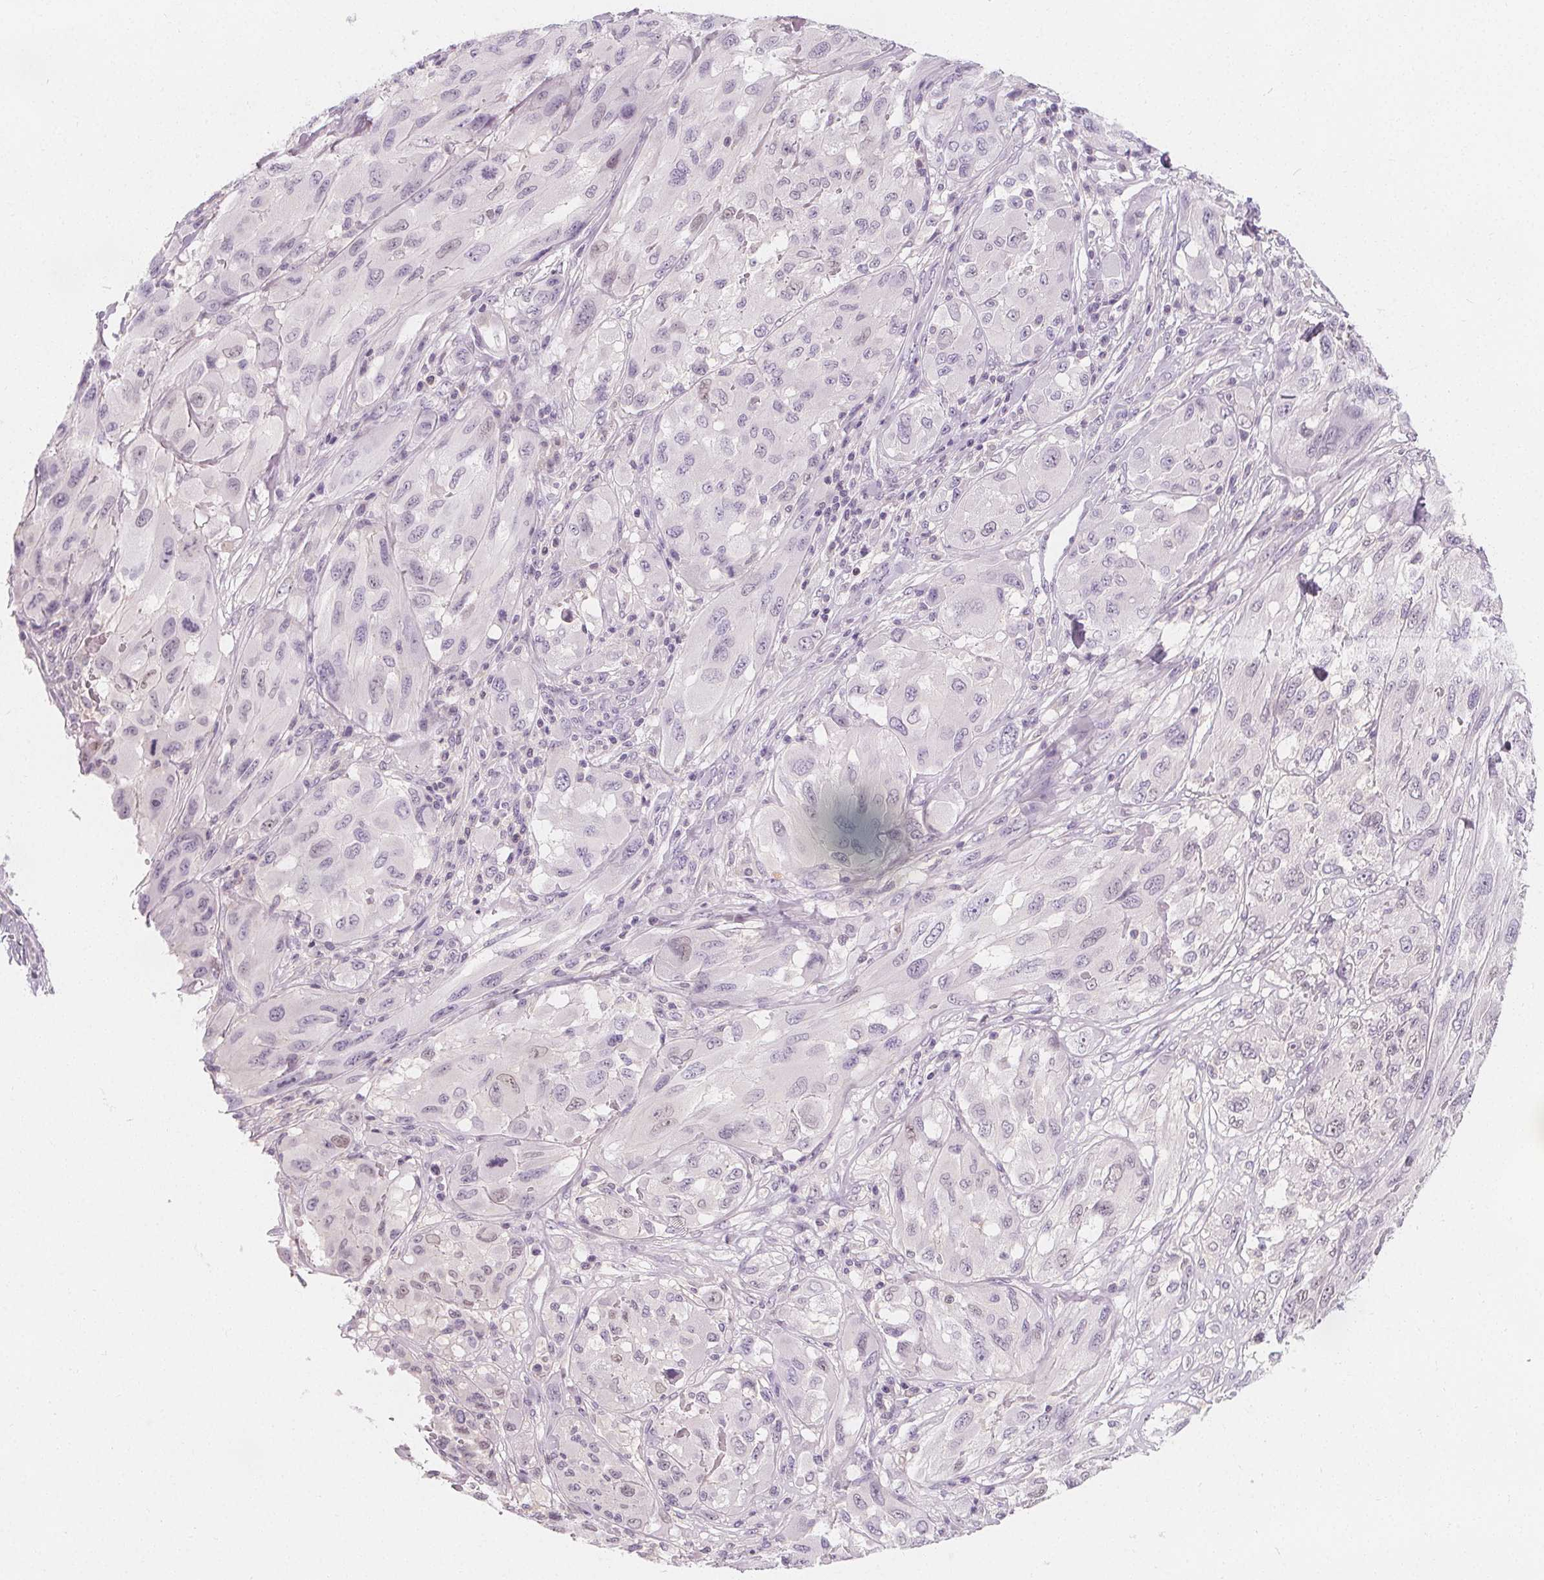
{"staining": {"intensity": "negative", "quantity": "none", "location": "none"}, "tissue": "melanoma", "cell_type": "Tumor cells", "image_type": "cancer", "snomed": [{"axis": "morphology", "description": "Malignant melanoma, NOS"}, {"axis": "topography", "description": "Skin"}], "caption": "Immunohistochemical staining of human melanoma demonstrates no significant staining in tumor cells.", "gene": "UGP2", "patient": {"sex": "female", "age": 91}}